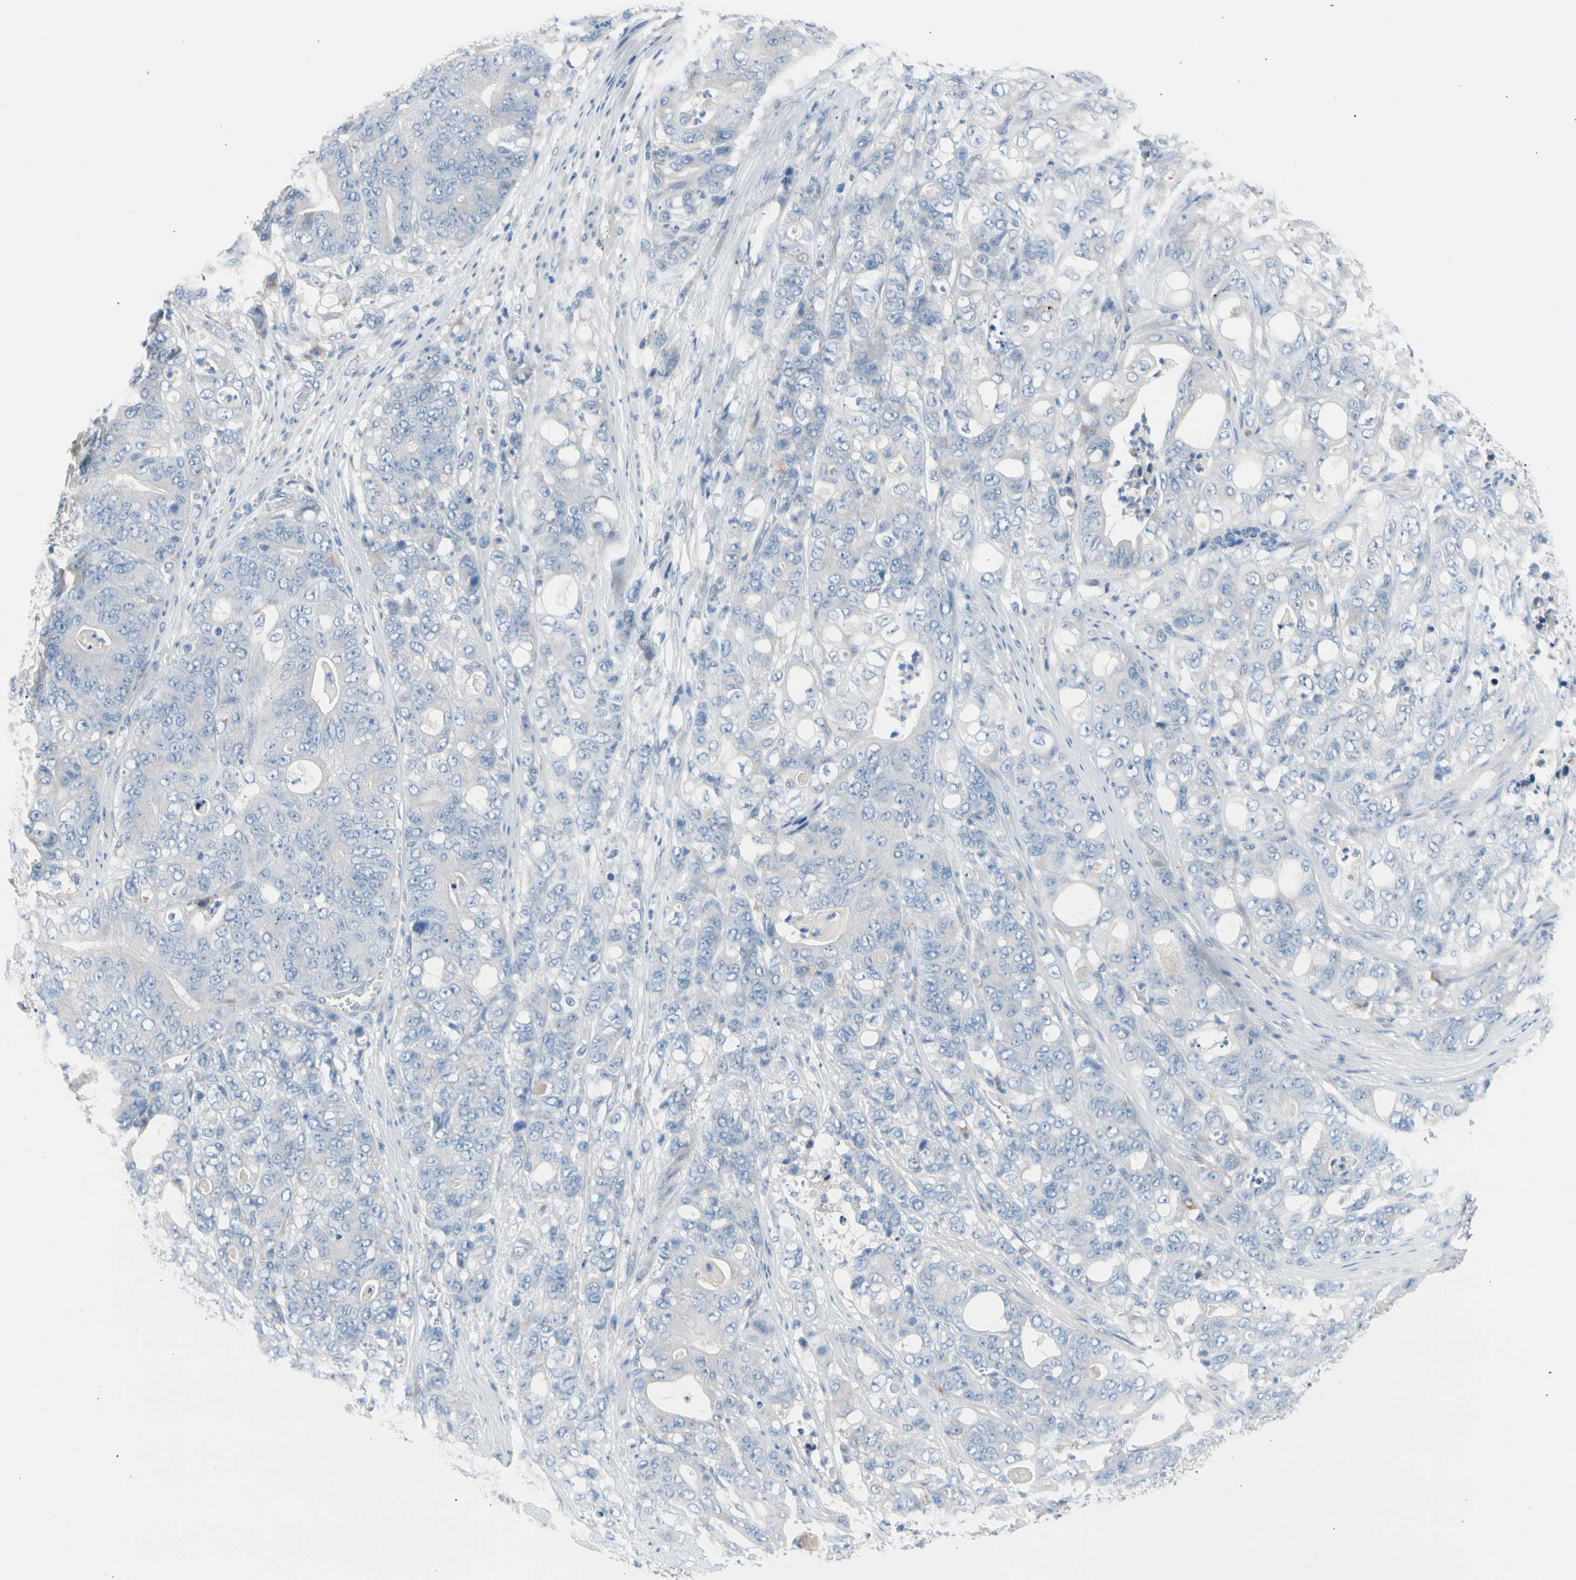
{"staining": {"intensity": "negative", "quantity": "none", "location": "none"}, "tissue": "stomach cancer", "cell_type": "Tumor cells", "image_type": "cancer", "snomed": [{"axis": "morphology", "description": "Adenocarcinoma, NOS"}, {"axis": "topography", "description": "Stomach"}], "caption": "Stomach cancer stained for a protein using immunohistochemistry shows no staining tumor cells.", "gene": "CASQ1", "patient": {"sex": "female", "age": 73}}